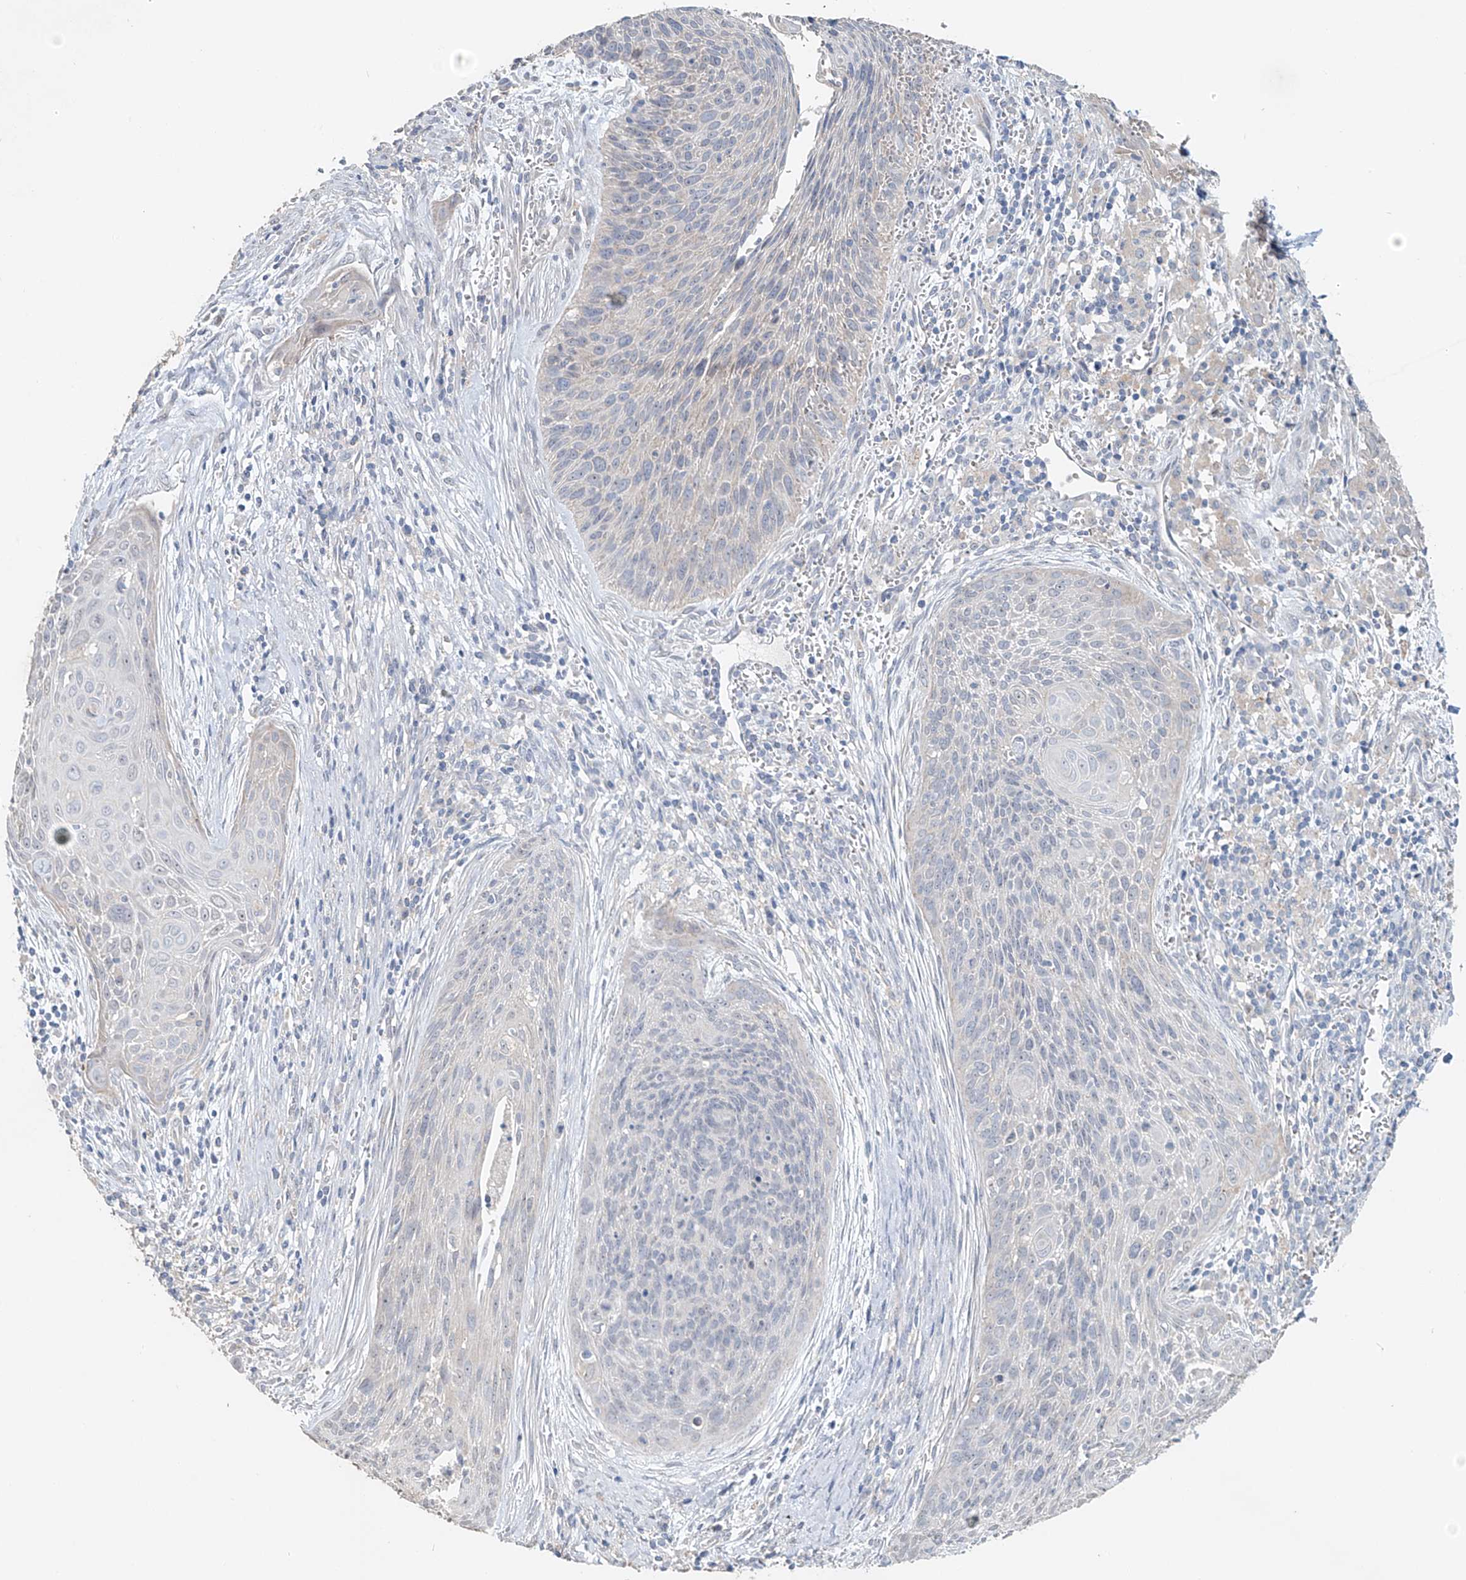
{"staining": {"intensity": "negative", "quantity": "none", "location": "none"}, "tissue": "cervical cancer", "cell_type": "Tumor cells", "image_type": "cancer", "snomed": [{"axis": "morphology", "description": "Squamous cell carcinoma, NOS"}, {"axis": "topography", "description": "Cervix"}], "caption": "Immunohistochemistry (IHC) image of neoplastic tissue: cervical squamous cell carcinoma stained with DAB (3,3'-diaminobenzidine) shows no significant protein positivity in tumor cells. (Immunohistochemistry, brightfield microscopy, high magnification).", "gene": "TRIM47", "patient": {"sex": "female", "age": 55}}